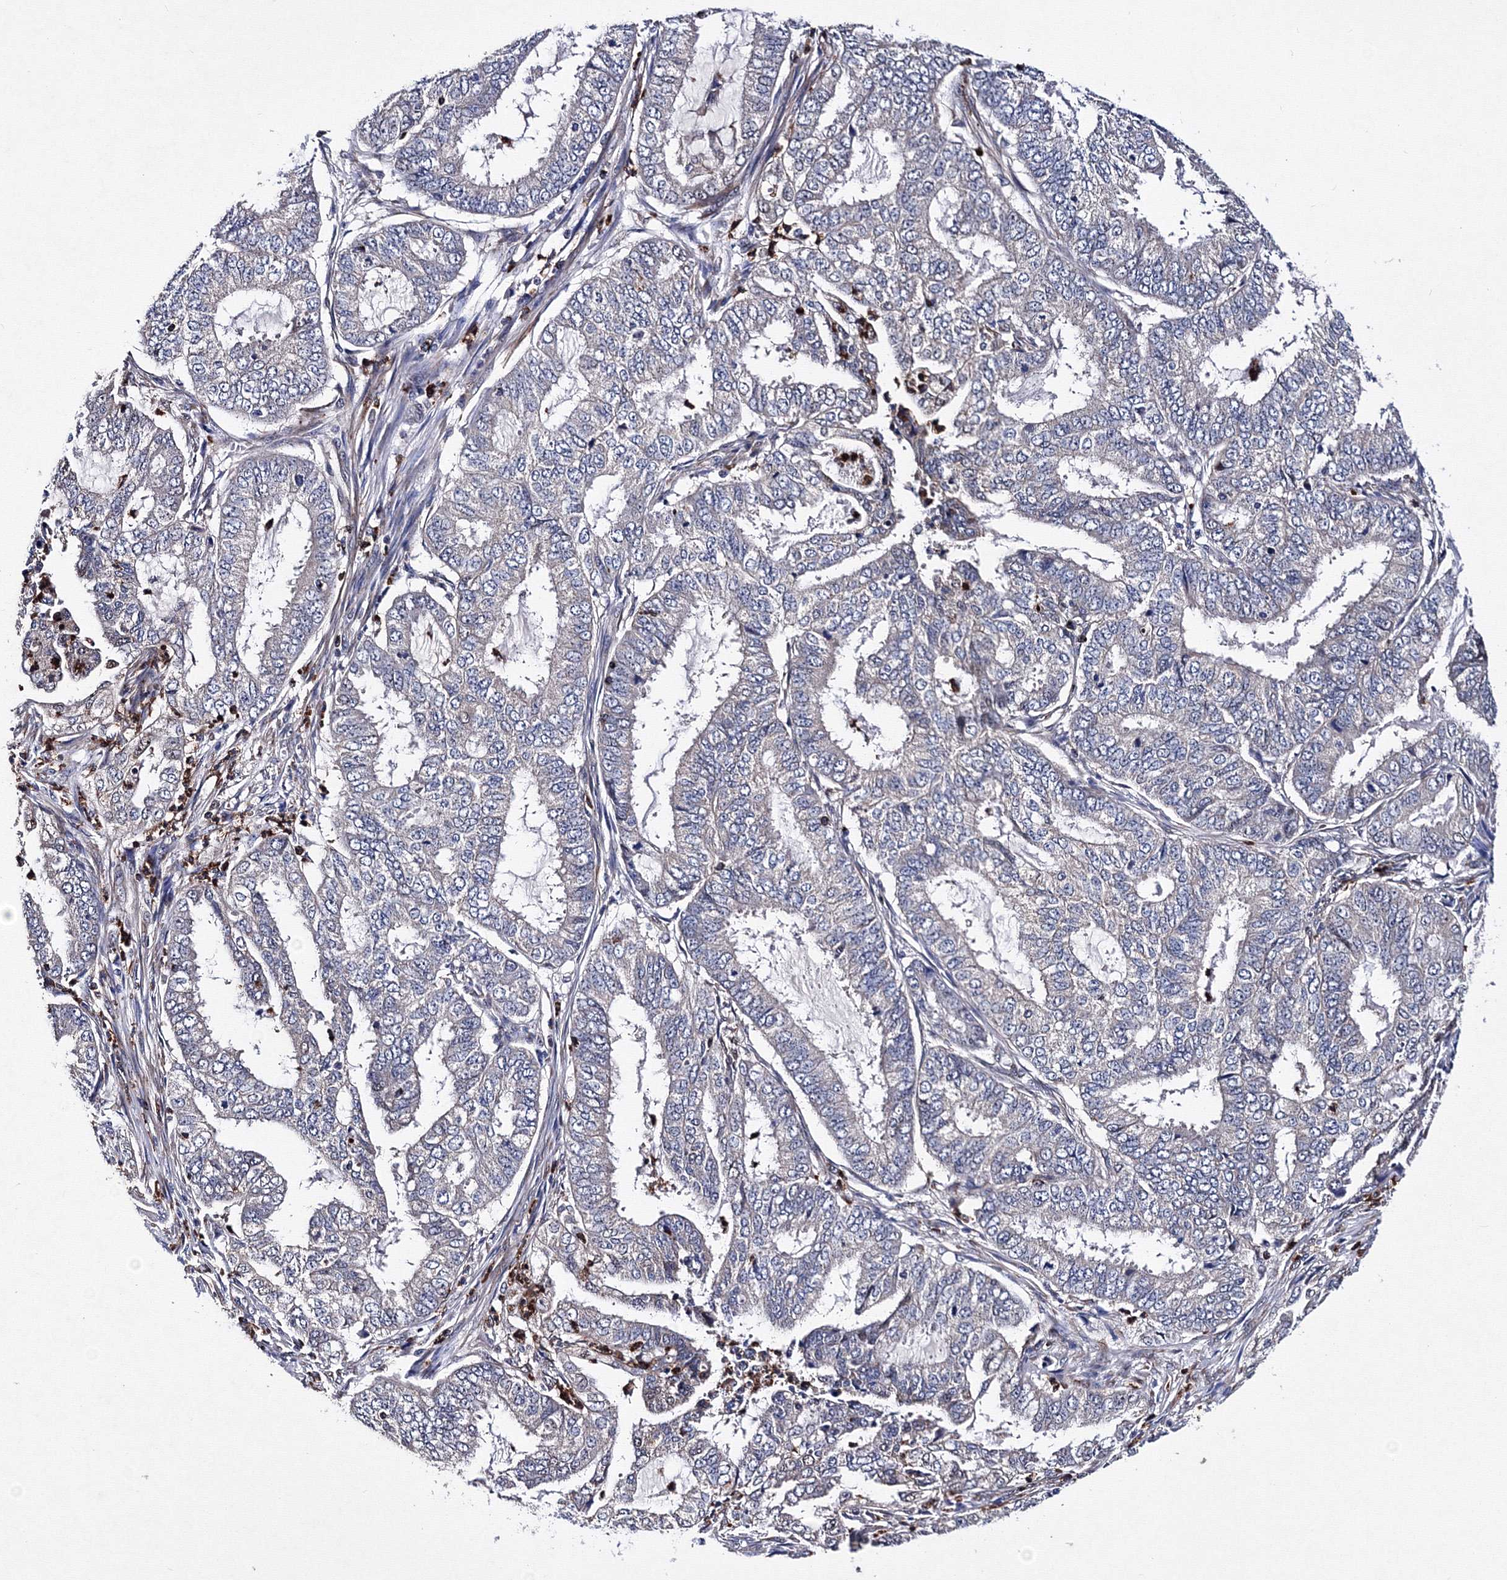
{"staining": {"intensity": "negative", "quantity": "none", "location": "none"}, "tissue": "endometrial cancer", "cell_type": "Tumor cells", "image_type": "cancer", "snomed": [{"axis": "morphology", "description": "Adenocarcinoma, NOS"}, {"axis": "topography", "description": "Endometrium"}], "caption": "DAB (3,3'-diaminobenzidine) immunohistochemical staining of adenocarcinoma (endometrial) reveals no significant staining in tumor cells.", "gene": "PHYKPL", "patient": {"sex": "female", "age": 51}}